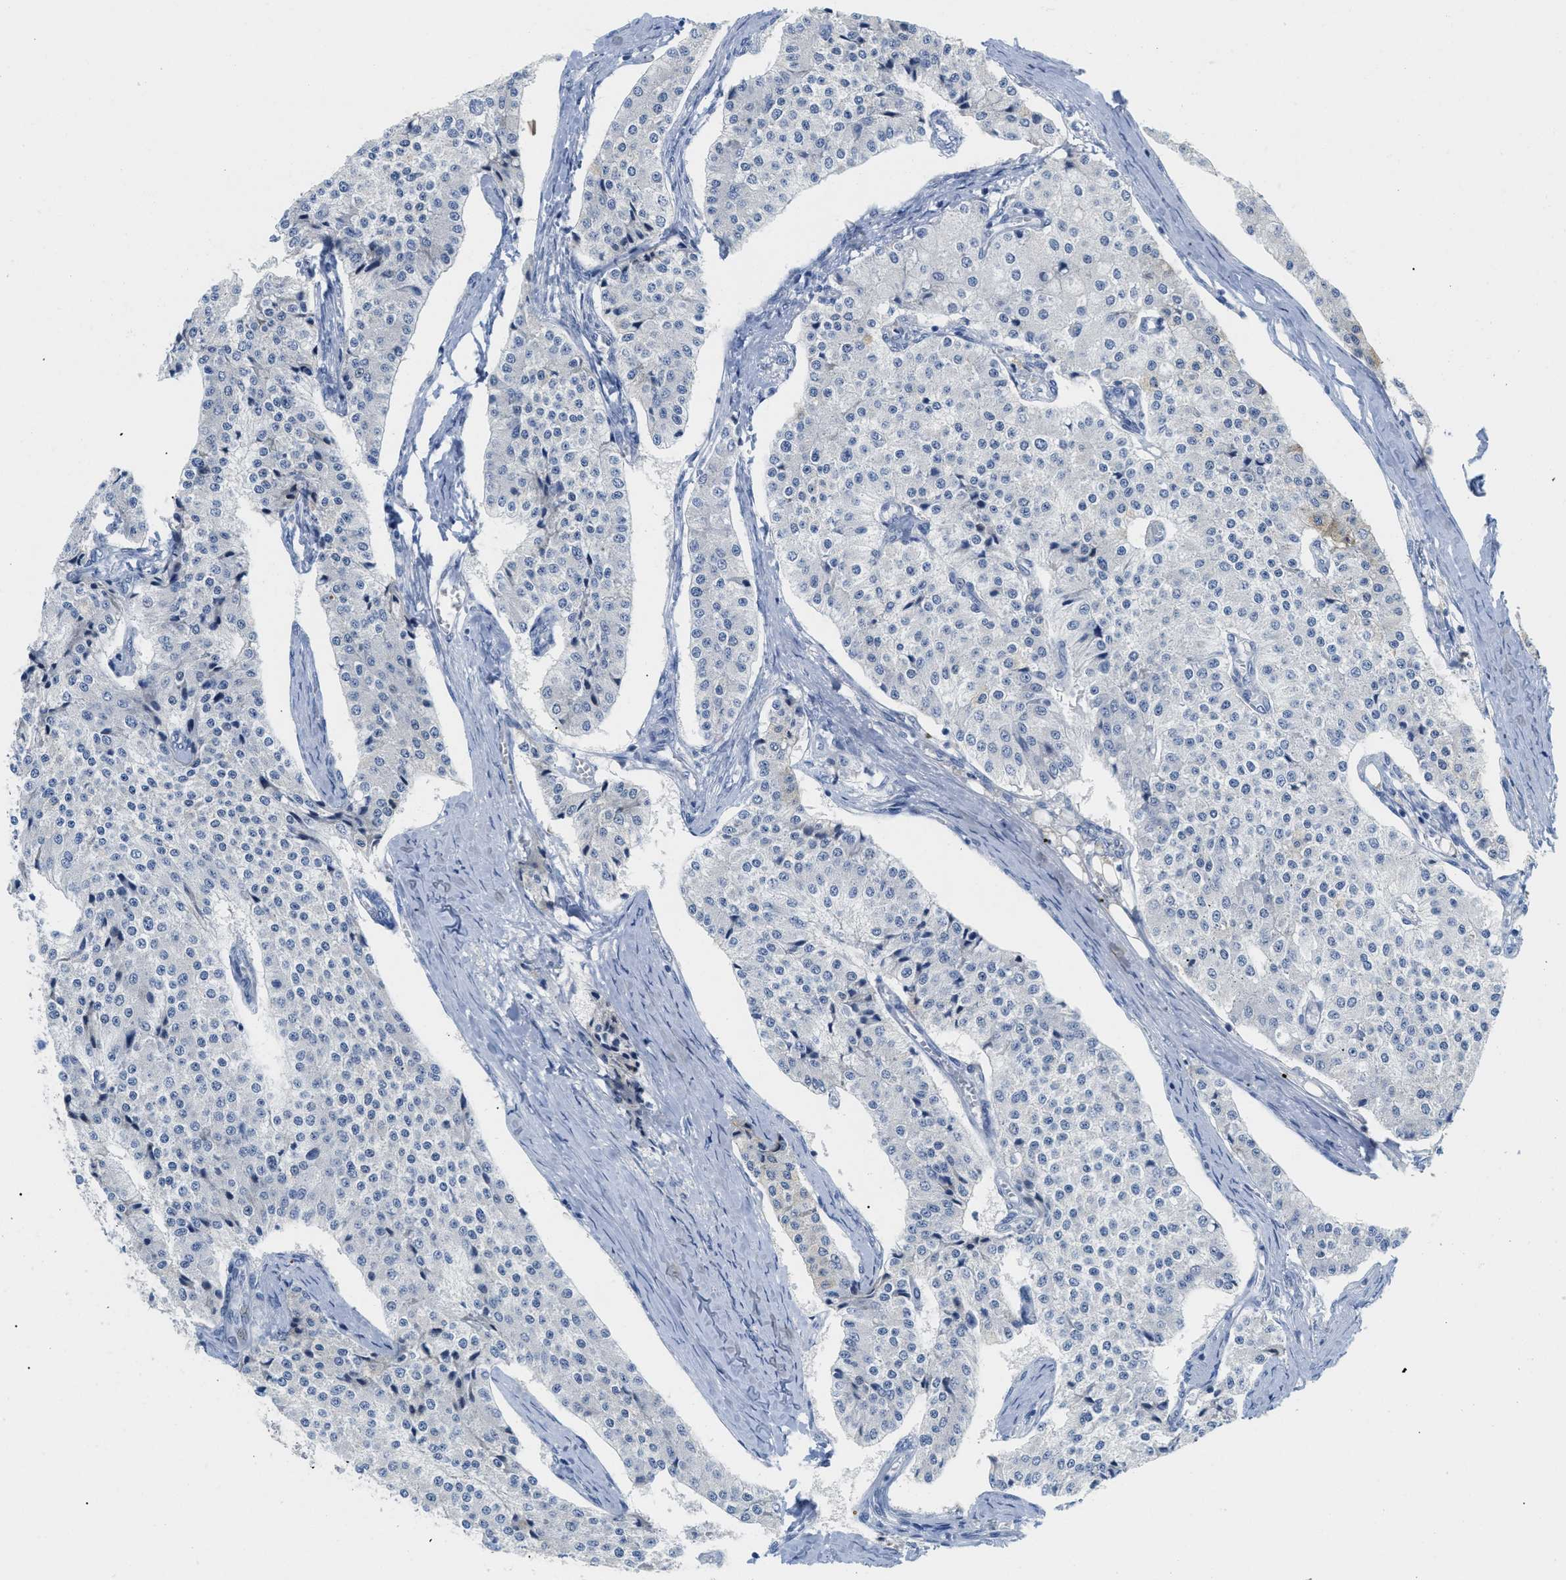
{"staining": {"intensity": "negative", "quantity": "none", "location": "none"}, "tissue": "carcinoid", "cell_type": "Tumor cells", "image_type": "cancer", "snomed": [{"axis": "morphology", "description": "Carcinoid, malignant, NOS"}, {"axis": "topography", "description": "Colon"}], "caption": "An IHC photomicrograph of malignant carcinoid is shown. There is no staining in tumor cells of malignant carcinoid. (DAB (3,3'-diaminobenzidine) immunohistochemistry visualized using brightfield microscopy, high magnification).", "gene": "HSF2", "patient": {"sex": "female", "age": 52}}